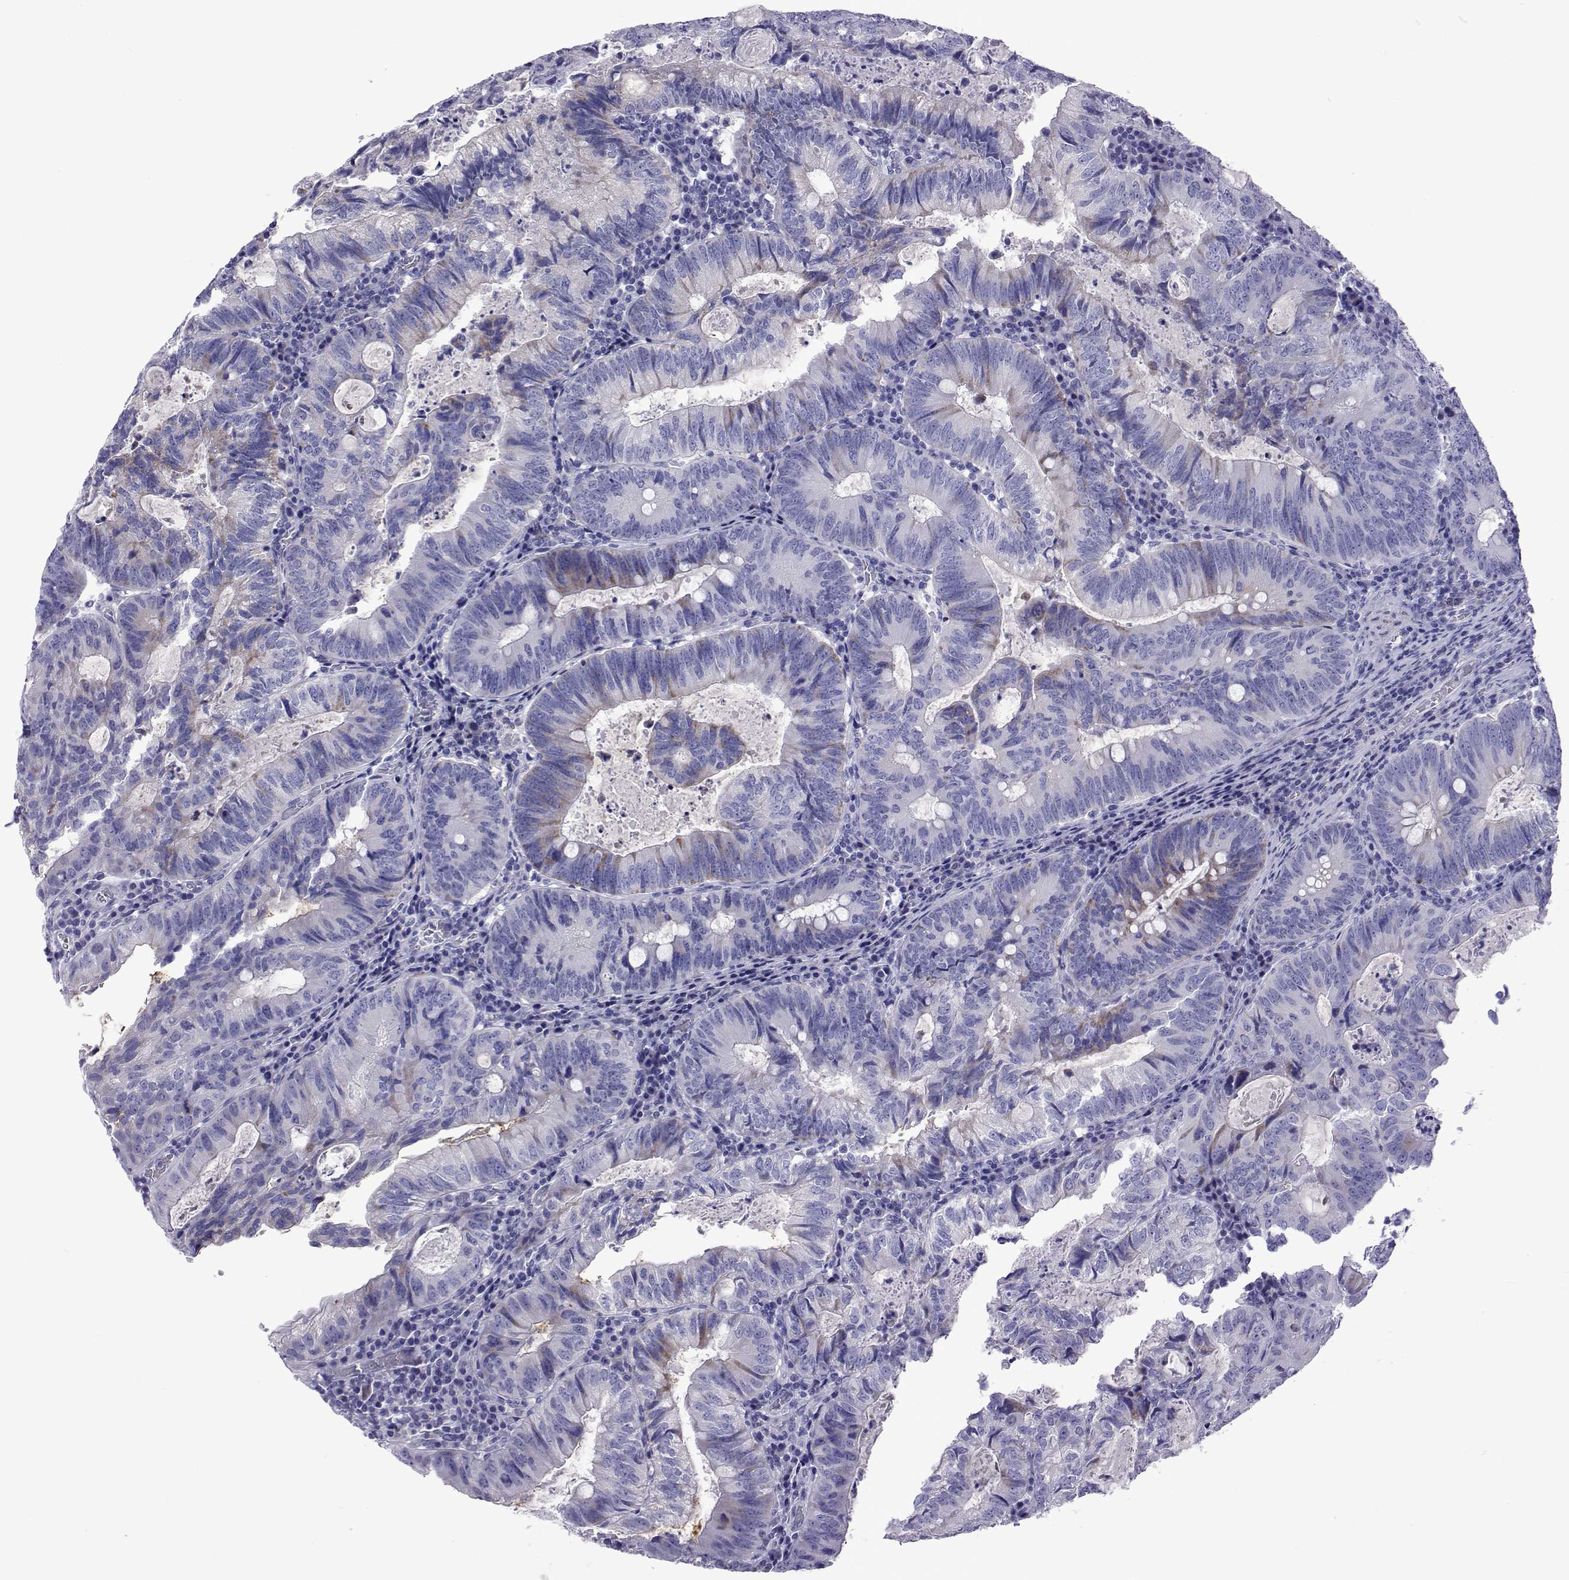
{"staining": {"intensity": "negative", "quantity": "none", "location": "none"}, "tissue": "colorectal cancer", "cell_type": "Tumor cells", "image_type": "cancer", "snomed": [{"axis": "morphology", "description": "Adenocarcinoma, NOS"}, {"axis": "topography", "description": "Colon"}], "caption": "The photomicrograph demonstrates no staining of tumor cells in adenocarcinoma (colorectal).", "gene": "UMODL1", "patient": {"sex": "male", "age": 67}}